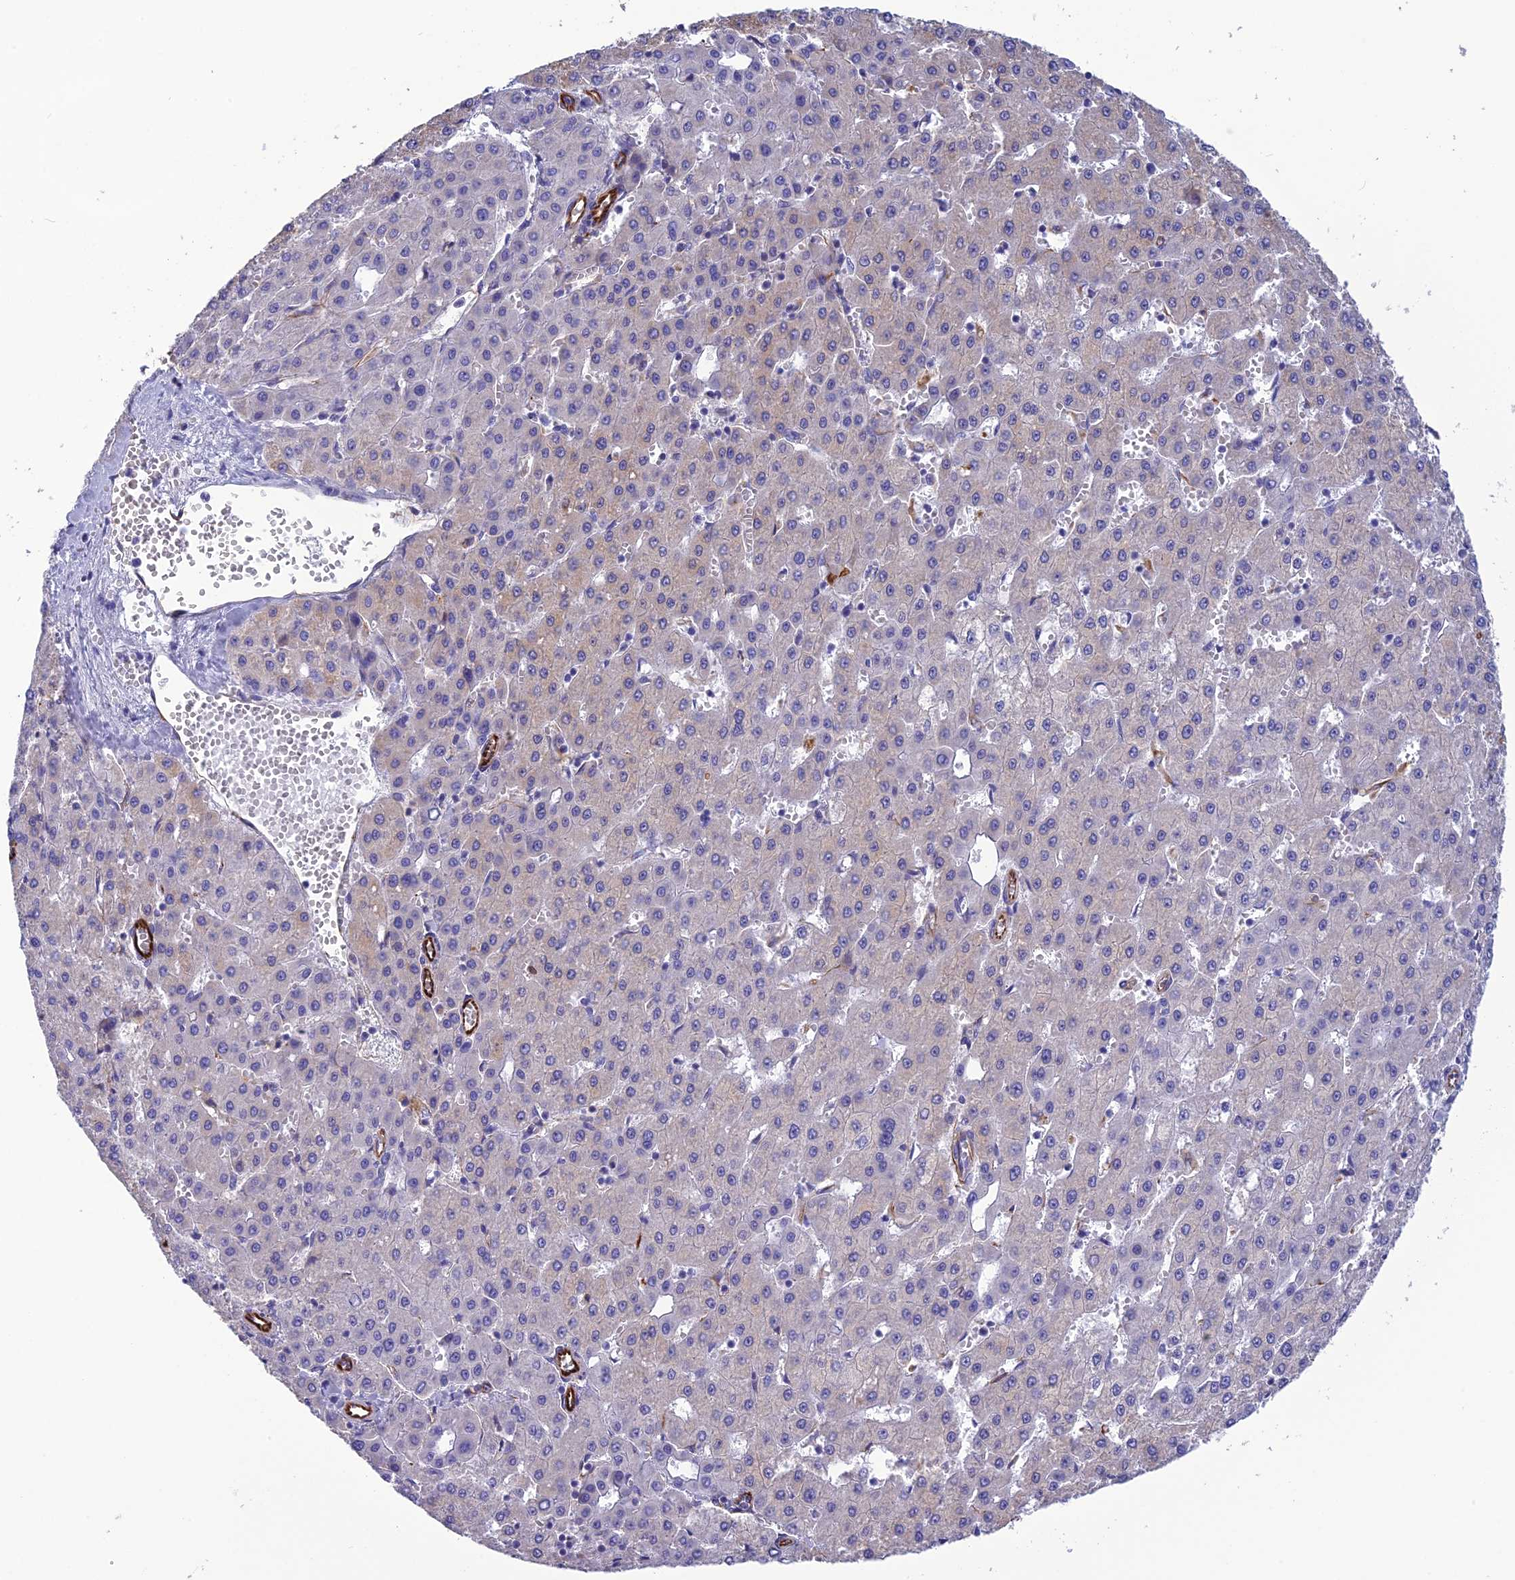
{"staining": {"intensity": "negative", "quantity": "none", "location": "none"}, "tissue": "liver cancer", "cell_type": "Tumor cells", "image_type": "cancer", "snomed": [{"axis": "morphology", "description": "Carcinoma, Hepatocellular, NOS"}, {"axis": "topography", "description": "Liver"}], "caption": "Tumor cells show no significant protein positivity in liver cancer. (DAB (3,3'-diaminobenzidine) immunohistochemistry visualized using brightfield microscopy, high magnification).", "gene": "FBXL20", "patient": {"sex": "male", "age": 47}}